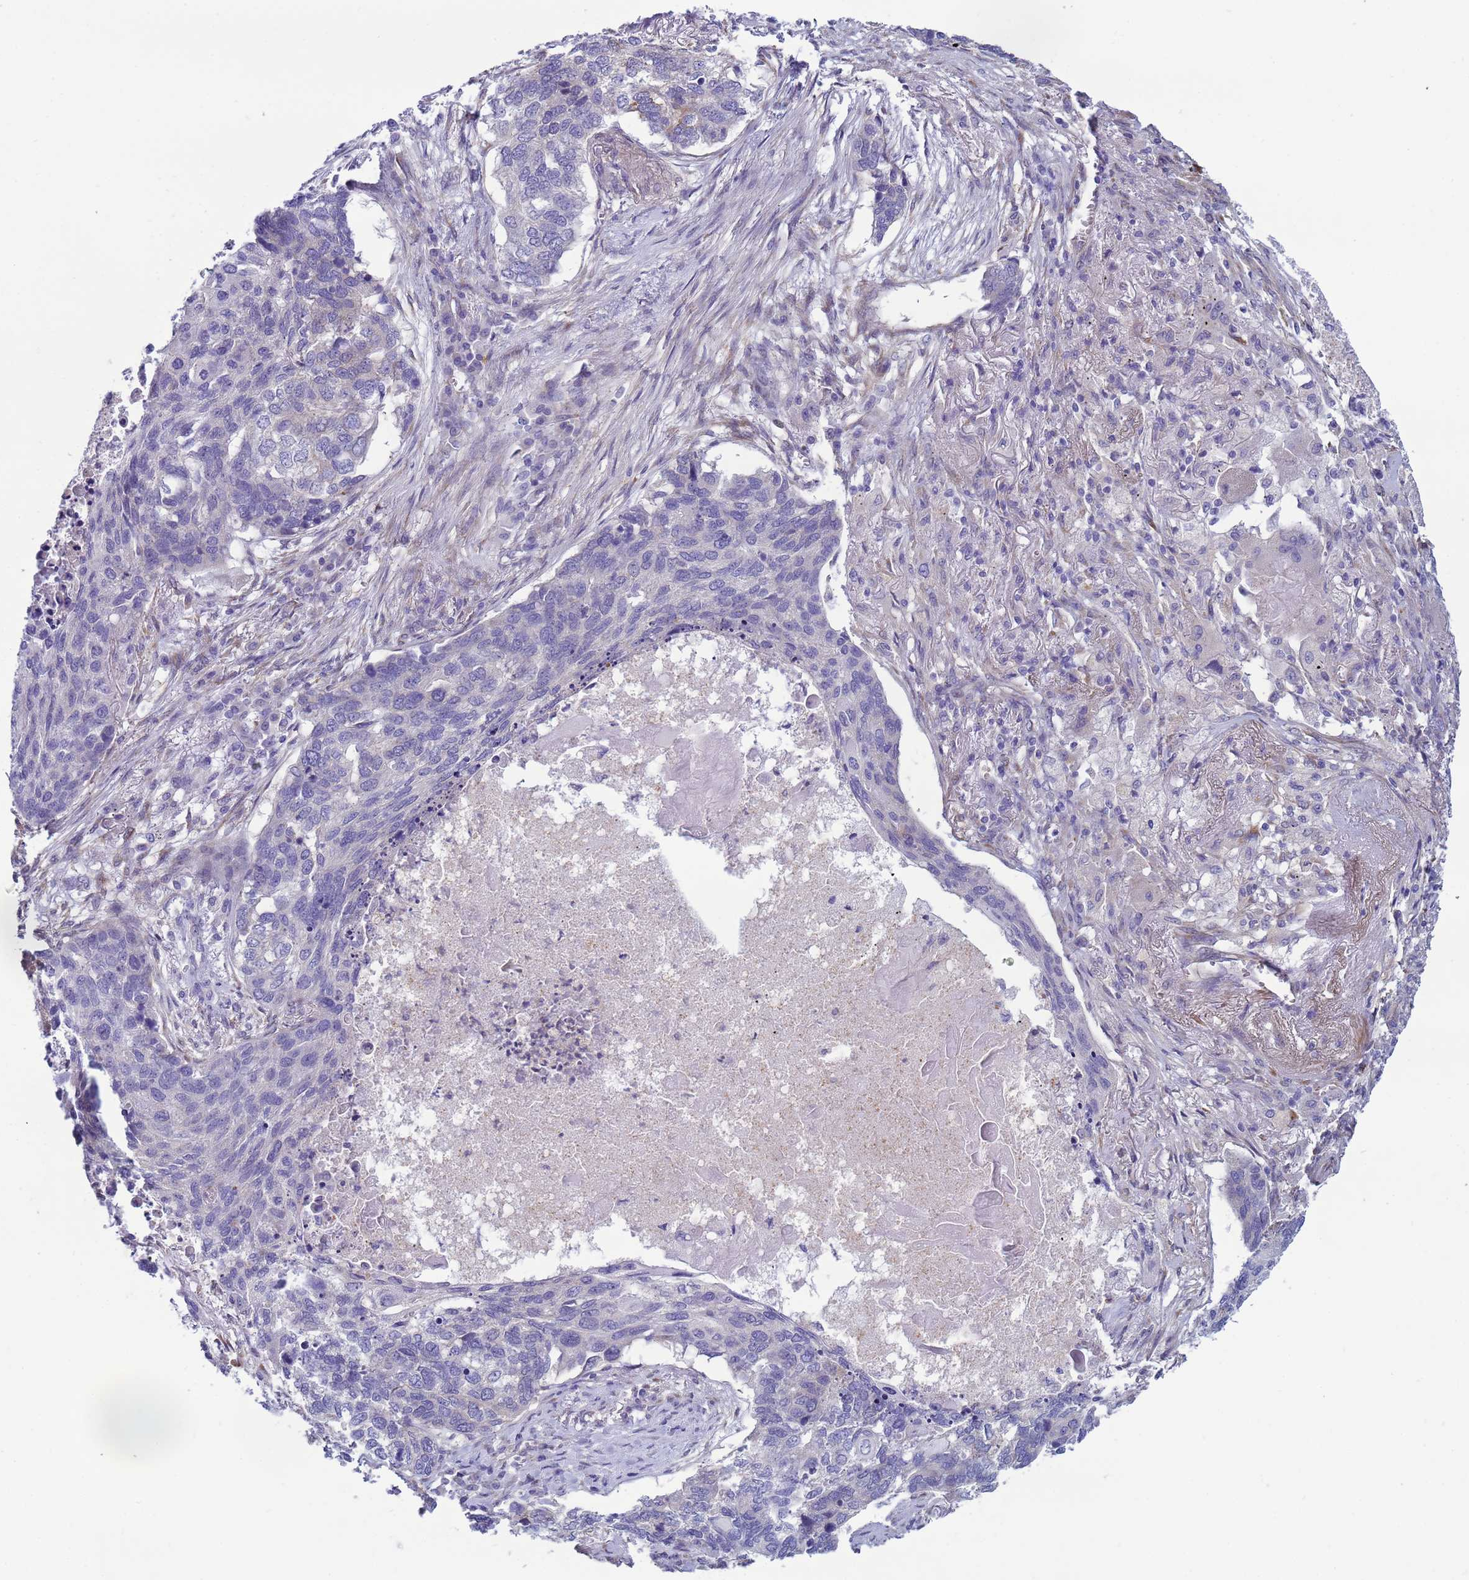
{"staining": {"intensity": "negative", "quantity": "none", "location": "none"}, "tissue": "lung cancer", "cell_type": "Tumor cells", "image_type": "cancer", "snomed": [{"axis": "morphology", "description": "Squamous cell carcinoma, NOS"}, {"axis": "topography", "description": "Lung"}], "caption": "An IHC image of lung cancer (squamous cell carcinoma) is shown. There is no staining in tumor cells of lung cancer (squamous cell carcinoma). The staining is performed using DAB brown chromogen with nuclei counter-stained in using hematoxylin.", "gene": "TRPC6", "patient": {"sex": "female", "age": 63}}